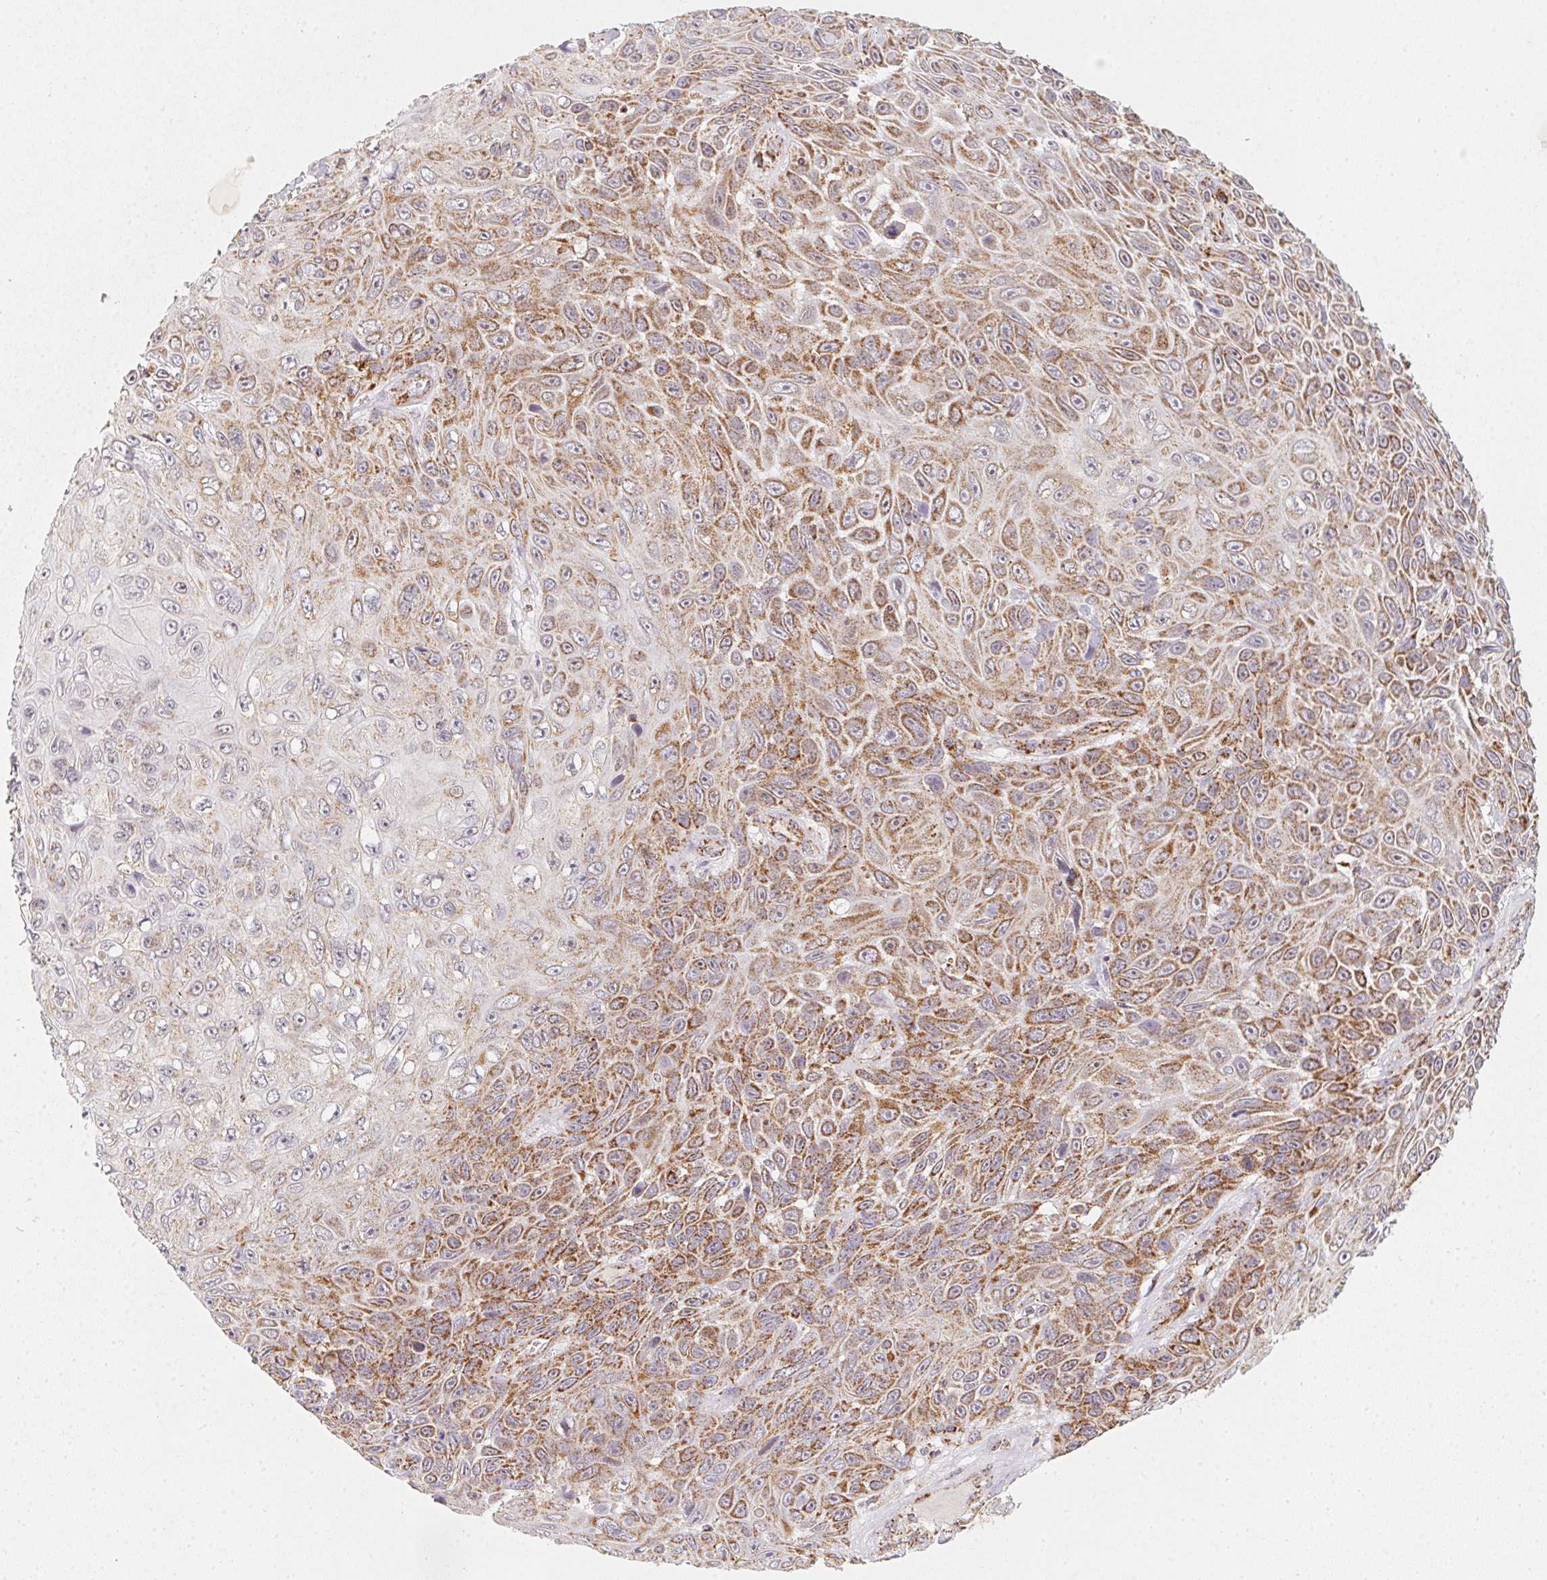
{"staining": {"intensity": "moderate", "quantity": ">75%", "location": "cytoplasmic/membranous"}, "tissue": "skin cancer", "cell_type": "Tumor cells", "image_type": "cancer", "snomed": [{"axis": "morphology", "description": "Squamous cell carcinoma, NOS"}, {"axis": "topography", "description": "Skin"}], "caption": "Immunohistochemistry (IHC) (DAB (3,3'-diaminobenzidine)) staining of human skin cancer (squamous cell carcinoma) demonstrates moderate cytoplasmic/membranous protein positivity in approximately >75% of tumor cells.", "gene": "NDUFS6", "patient": {"sex": "male", "age": 82}}